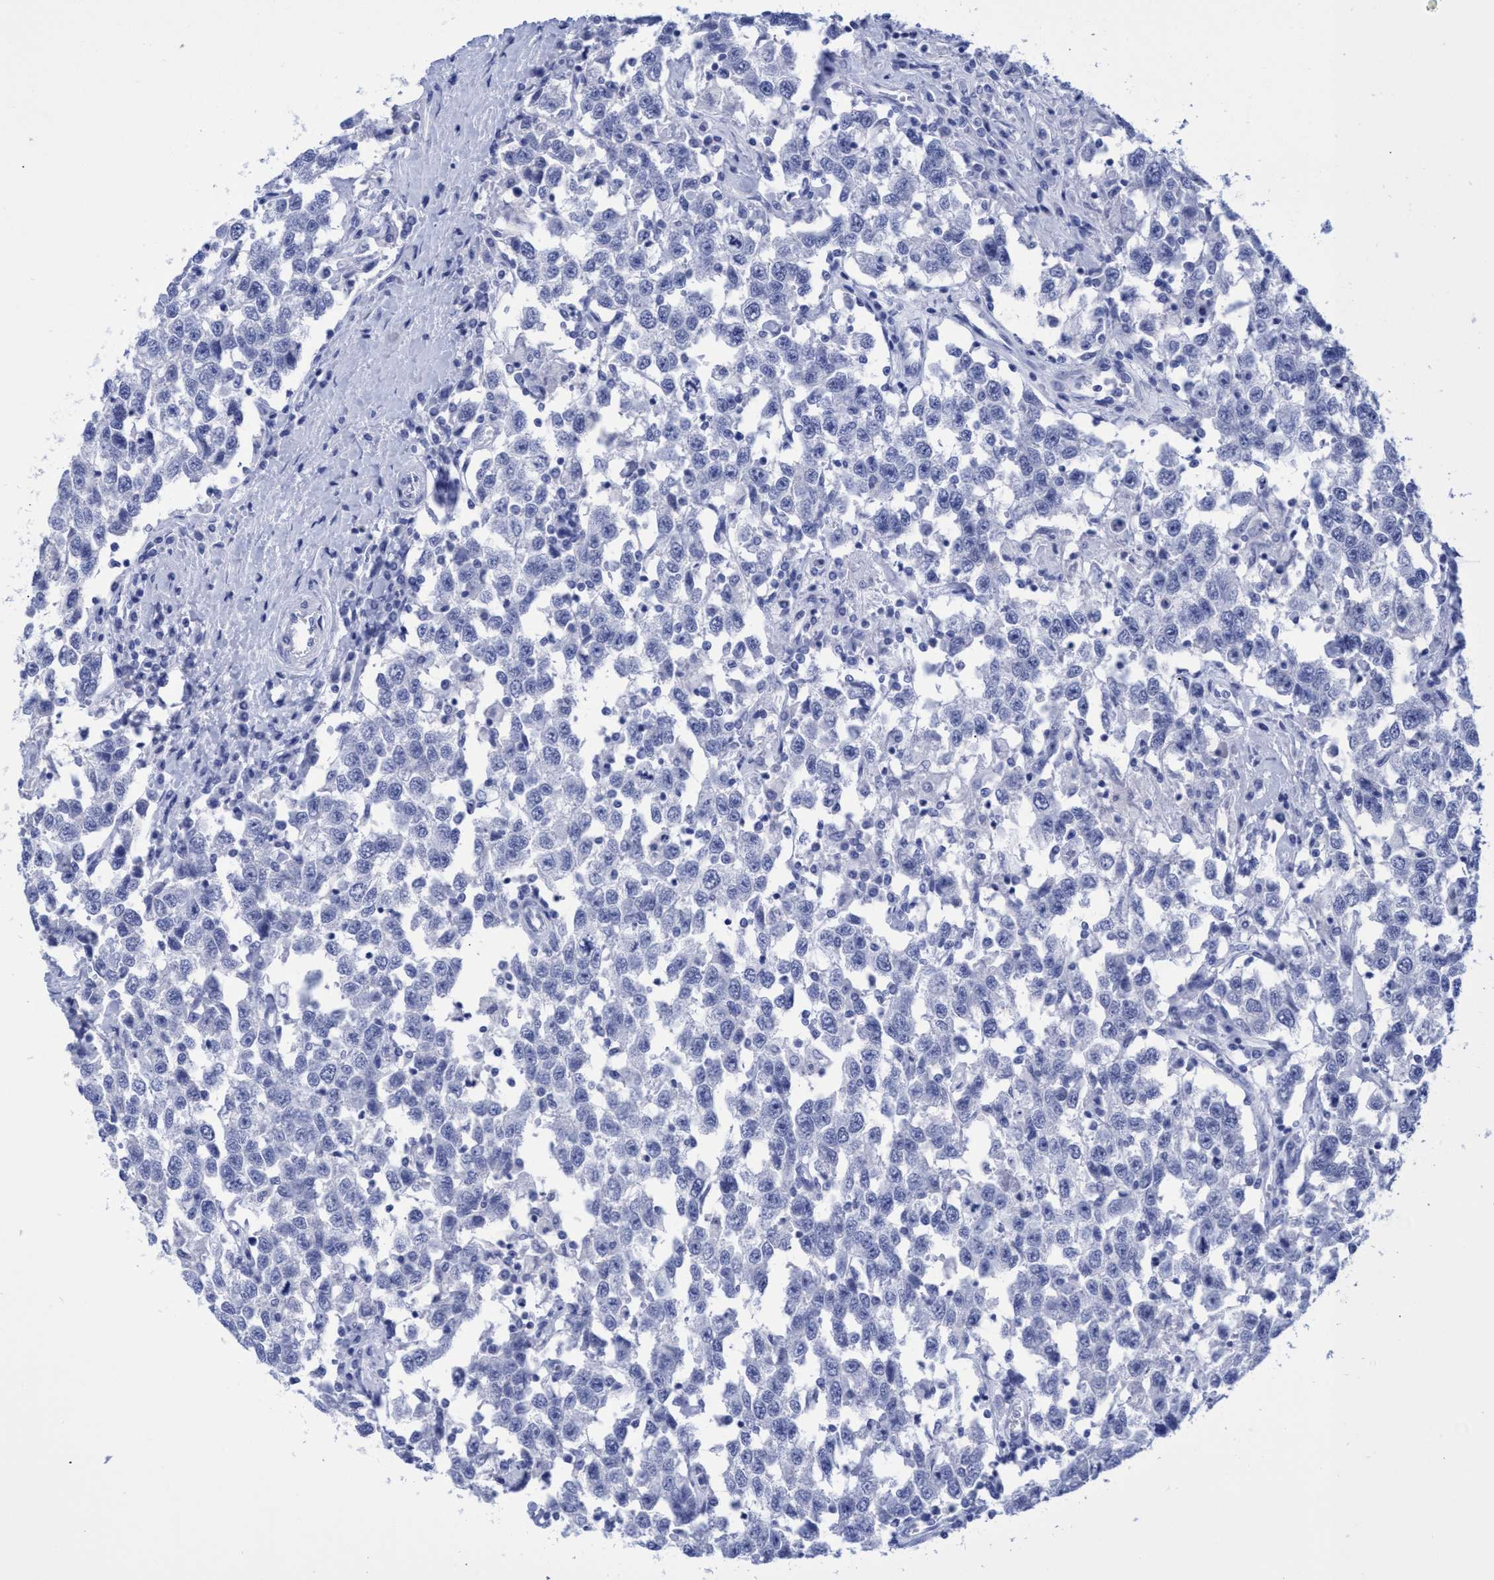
{"staining": {"intensity": "negative", "quantity": "none", "location": "none"}, "tissue": "testis cancer", "cell_type": "Tumor cells", "image_type": "cancer", "snomed": [{"axis": "morphology", "description": "Seminoma, NOS"}, {"axis": "topography", "description": "Testis"}], "caption": "A high-resolution image shows immunohistochemistry staining of testis cancer (seminoma), which demonstrates no significant positivity in tumor cells.", "gene": "INSL6", "patient": {"sex": "male", "age": 41}}